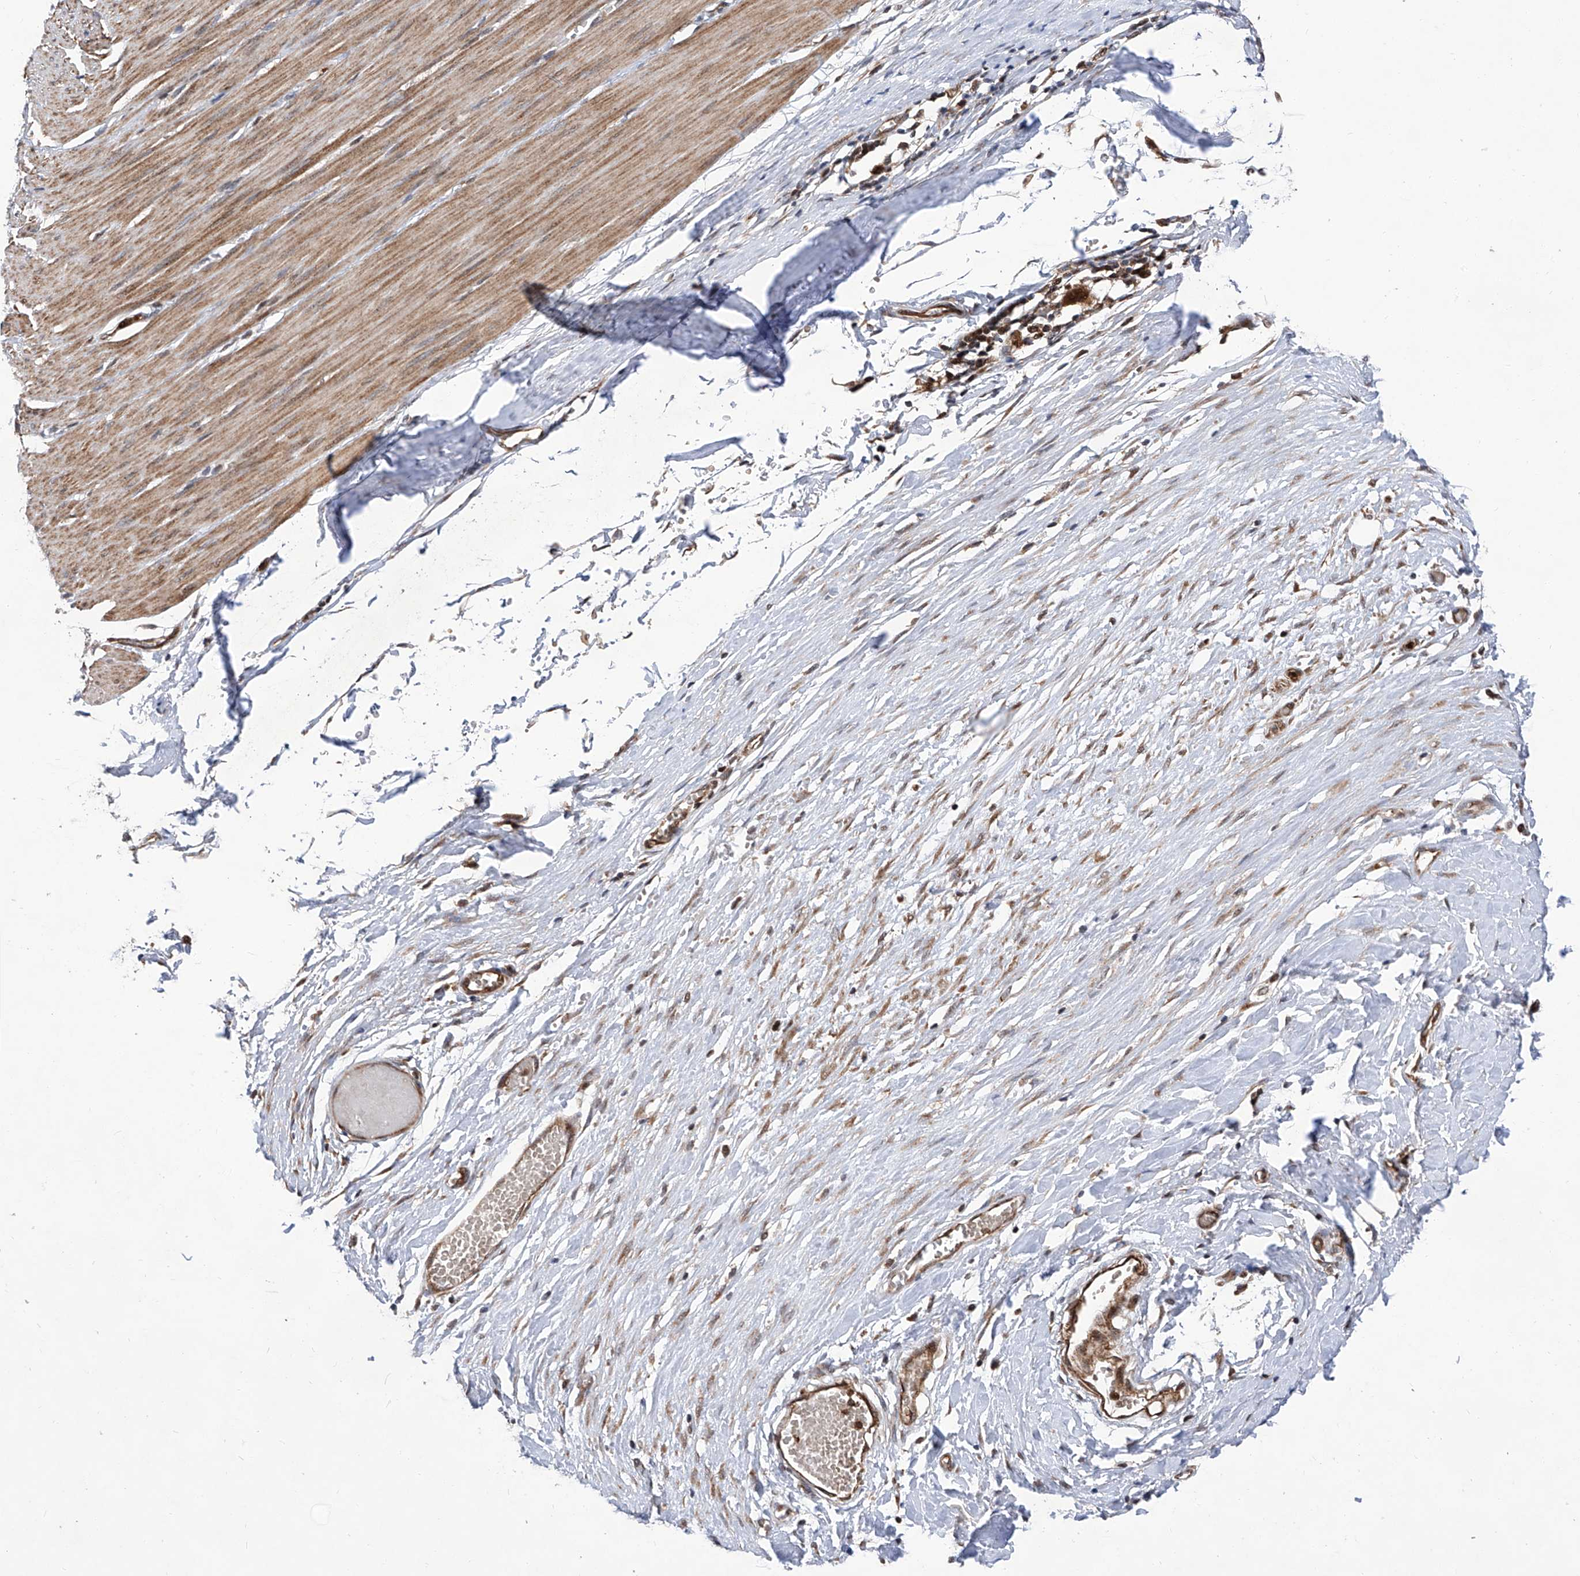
{"staining": {"intensity": "moderate", "quantity": ">75%", "location": "cytoplasmic/membranous"}, "tissue": "smooth muscle", "cell_type": "Smooth muscle cells", "image_type": "normal", "snomed": [{"axis": "morphology", "description": "Normal tissue, NOS"}, {"axis": "morphology", "description": "Adenocarcinoma, NOS"}, {"axis": "topography", "description": "Colon"}, {"axis": "topography", "description": "Peripheral nerve tissue"}], "caption": "The photomicrograph exhibits immunohistochemical staining of benign smooth muscle. There is moderate cytoplasmic/membranous staining is seen in approximately >75% of smooth muscle cells.", "gene": "FARP2", "patient": {"sex": "male", "age": 14}}